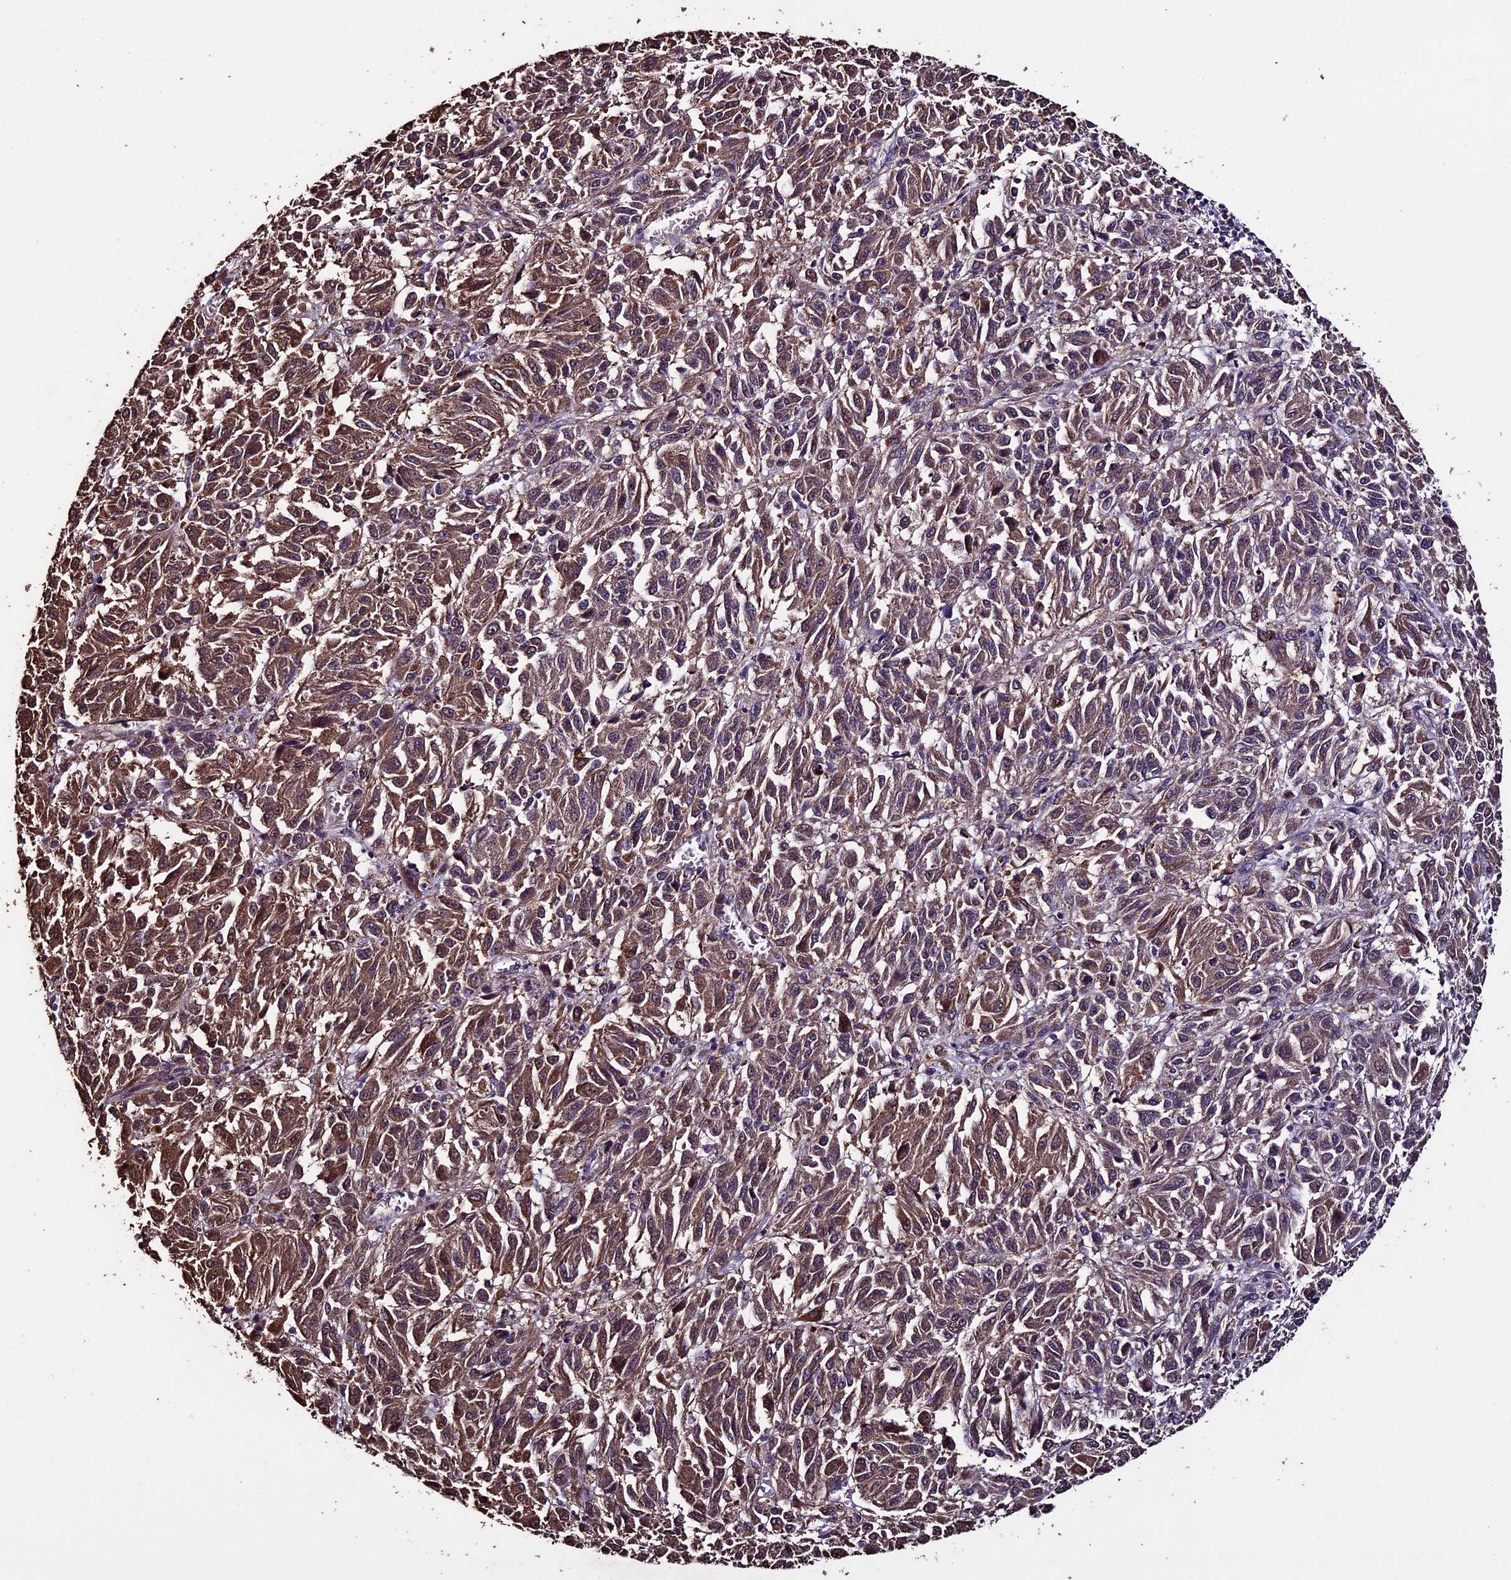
{"staining": {"intensity": "moderate", "quantity": ">75%", "location": "cytoplasmic/membranous"}, "tissue": "melanoma", "cell_type": "Tumor cells", "image_type": "cancer", "snomed": [{"axis": "morphology", "description": "Malignant melanoma, Metastatic site"}, {"axis": "topography", "description": "Lung"}], "caption": "Malignant melanoma (metastatic site) tissue displays moderate cytoplasmic/membranous expression in approximately >75% of tumor cells The protein of interest is shown in brown color, while the nuclei are stained blue.", "gene": "DIS3L", "patient": {"sex": "male", "age": 64}}